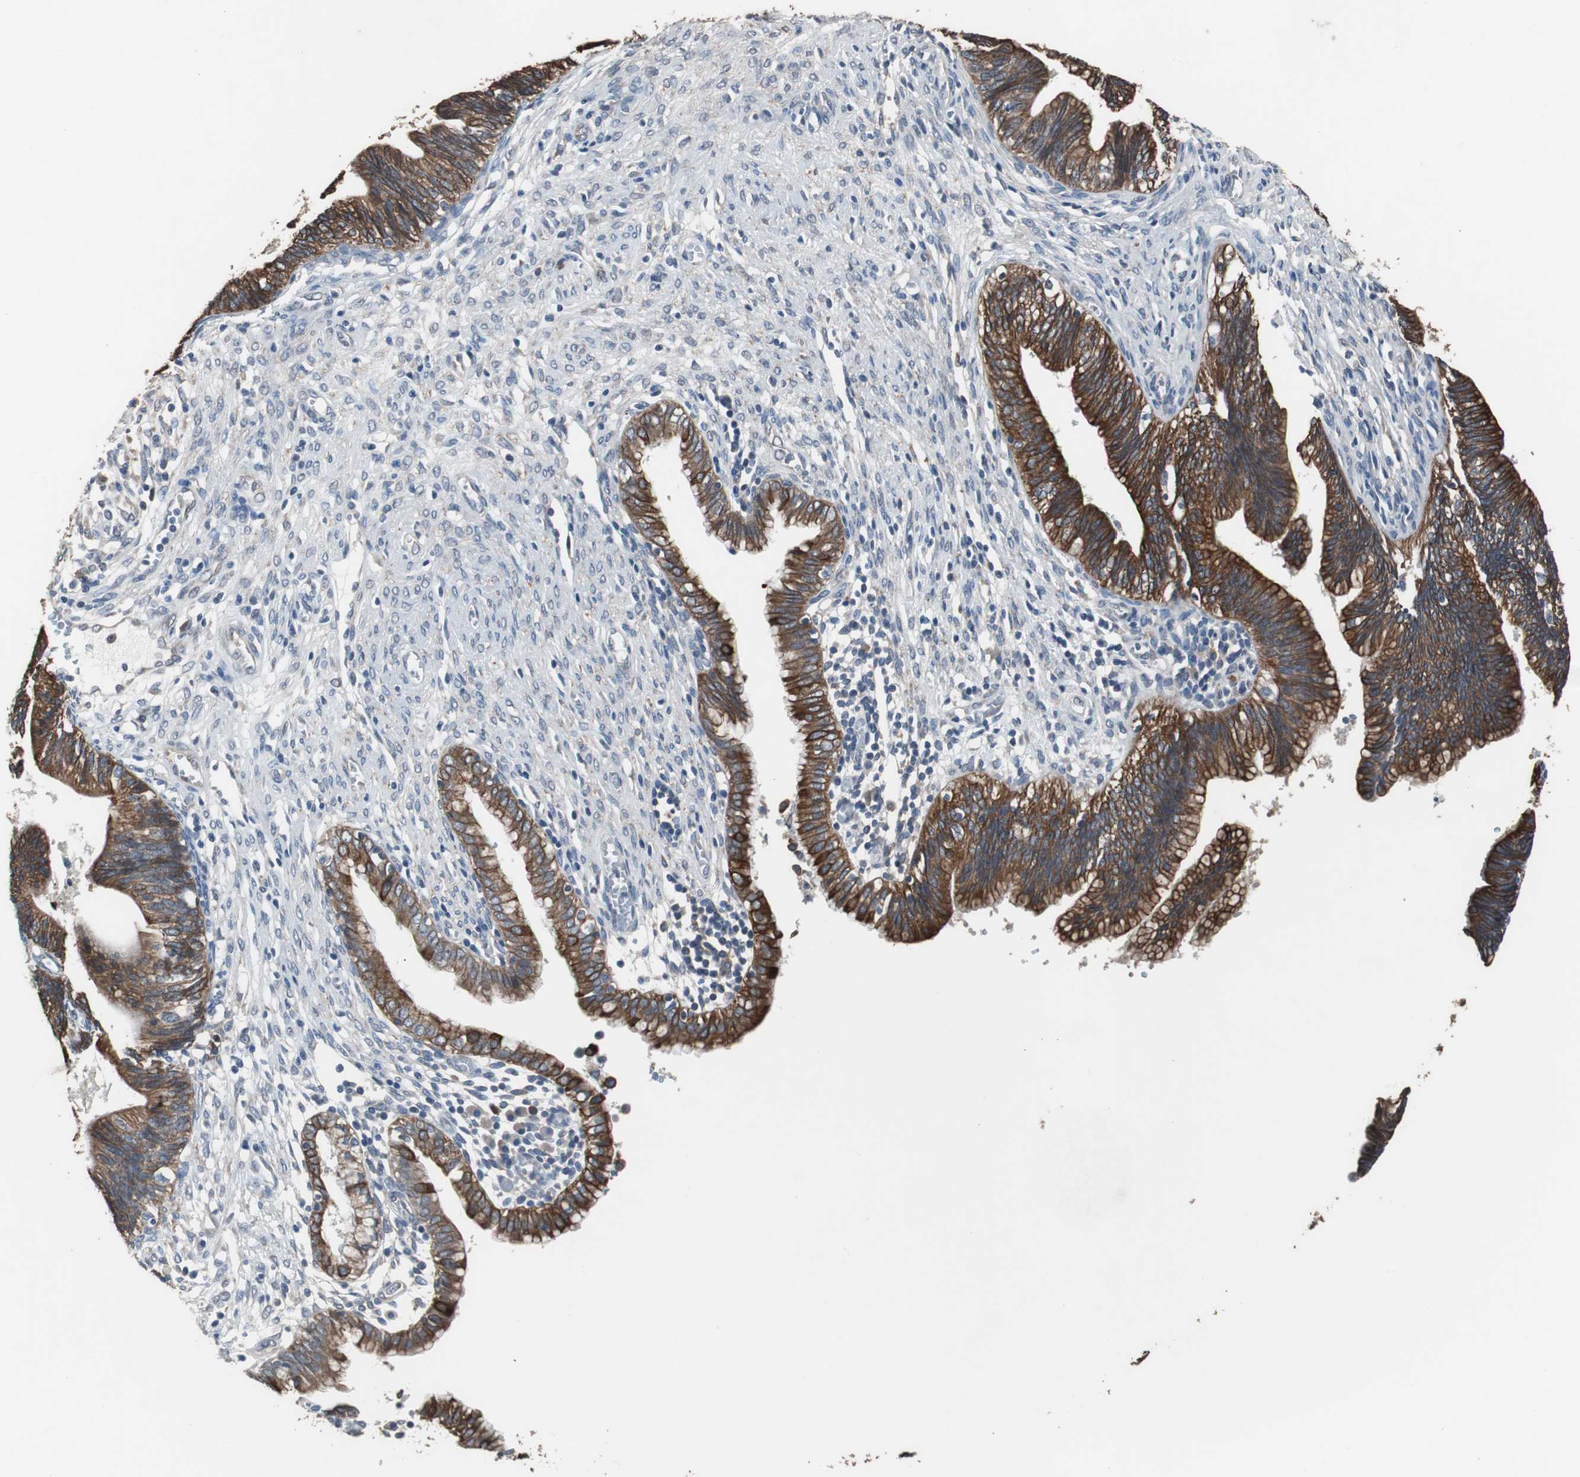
{"staining": {"intensity": "strong", "quantity": ">75%", "location": "cytoplasmic/membranous"}, "tissue": "cervical cancer", "cell_type": "Tumor cells", "image_type": "cancer", "snomed": [{"axis": "morphology", "description": "Adenocarcinoma, NOS"}, {"axis": "topography", "description": "Cervix"}], "caption": "DAB immunohistochemical staining of human cervical adenocarcinoma displays strong cytoplasmic/membranous protein expression in about >75% of tumor cells.", "gene": "USP10", "patient": {"sex": "female", "age": 44}}